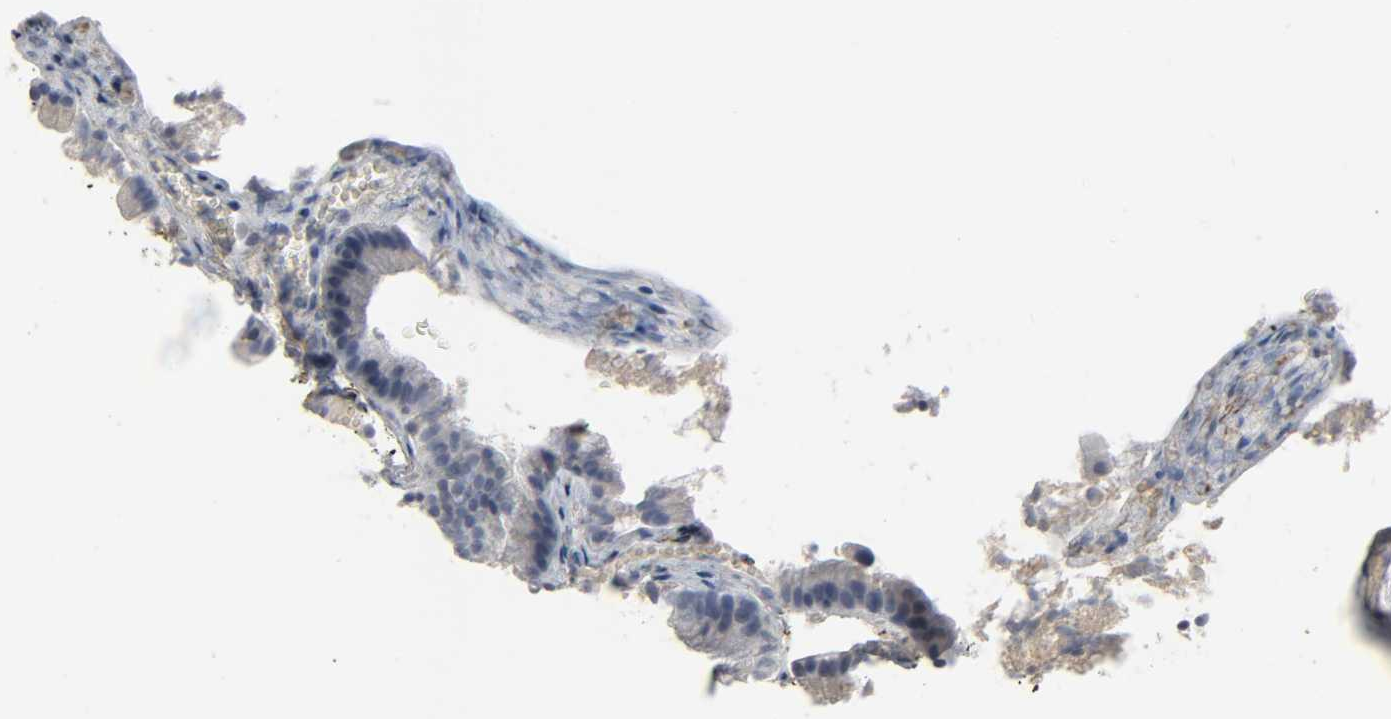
{"staining": {"intensity": "negative", "quantity": "none", "location": "none"}, "tissue": "gallbladder", "cell_type": "Glandular cells", "image_type": "normal", "snomed": [{"axis": "morphology", "description": "Normal tissue, NOS"}, {"axis": "topography", "description": "Gallbladder"}], "caption": "Immunohistochemistry (IHC) photomicrograph of unremarkable gallbladder: human gallbladder stained with DAB (3,3'-diaminobenzidine) exhibits no significant protein staining in glandular cells.", "gene": "FBLN5", "patient": {"sex": "female", "age": 24}}